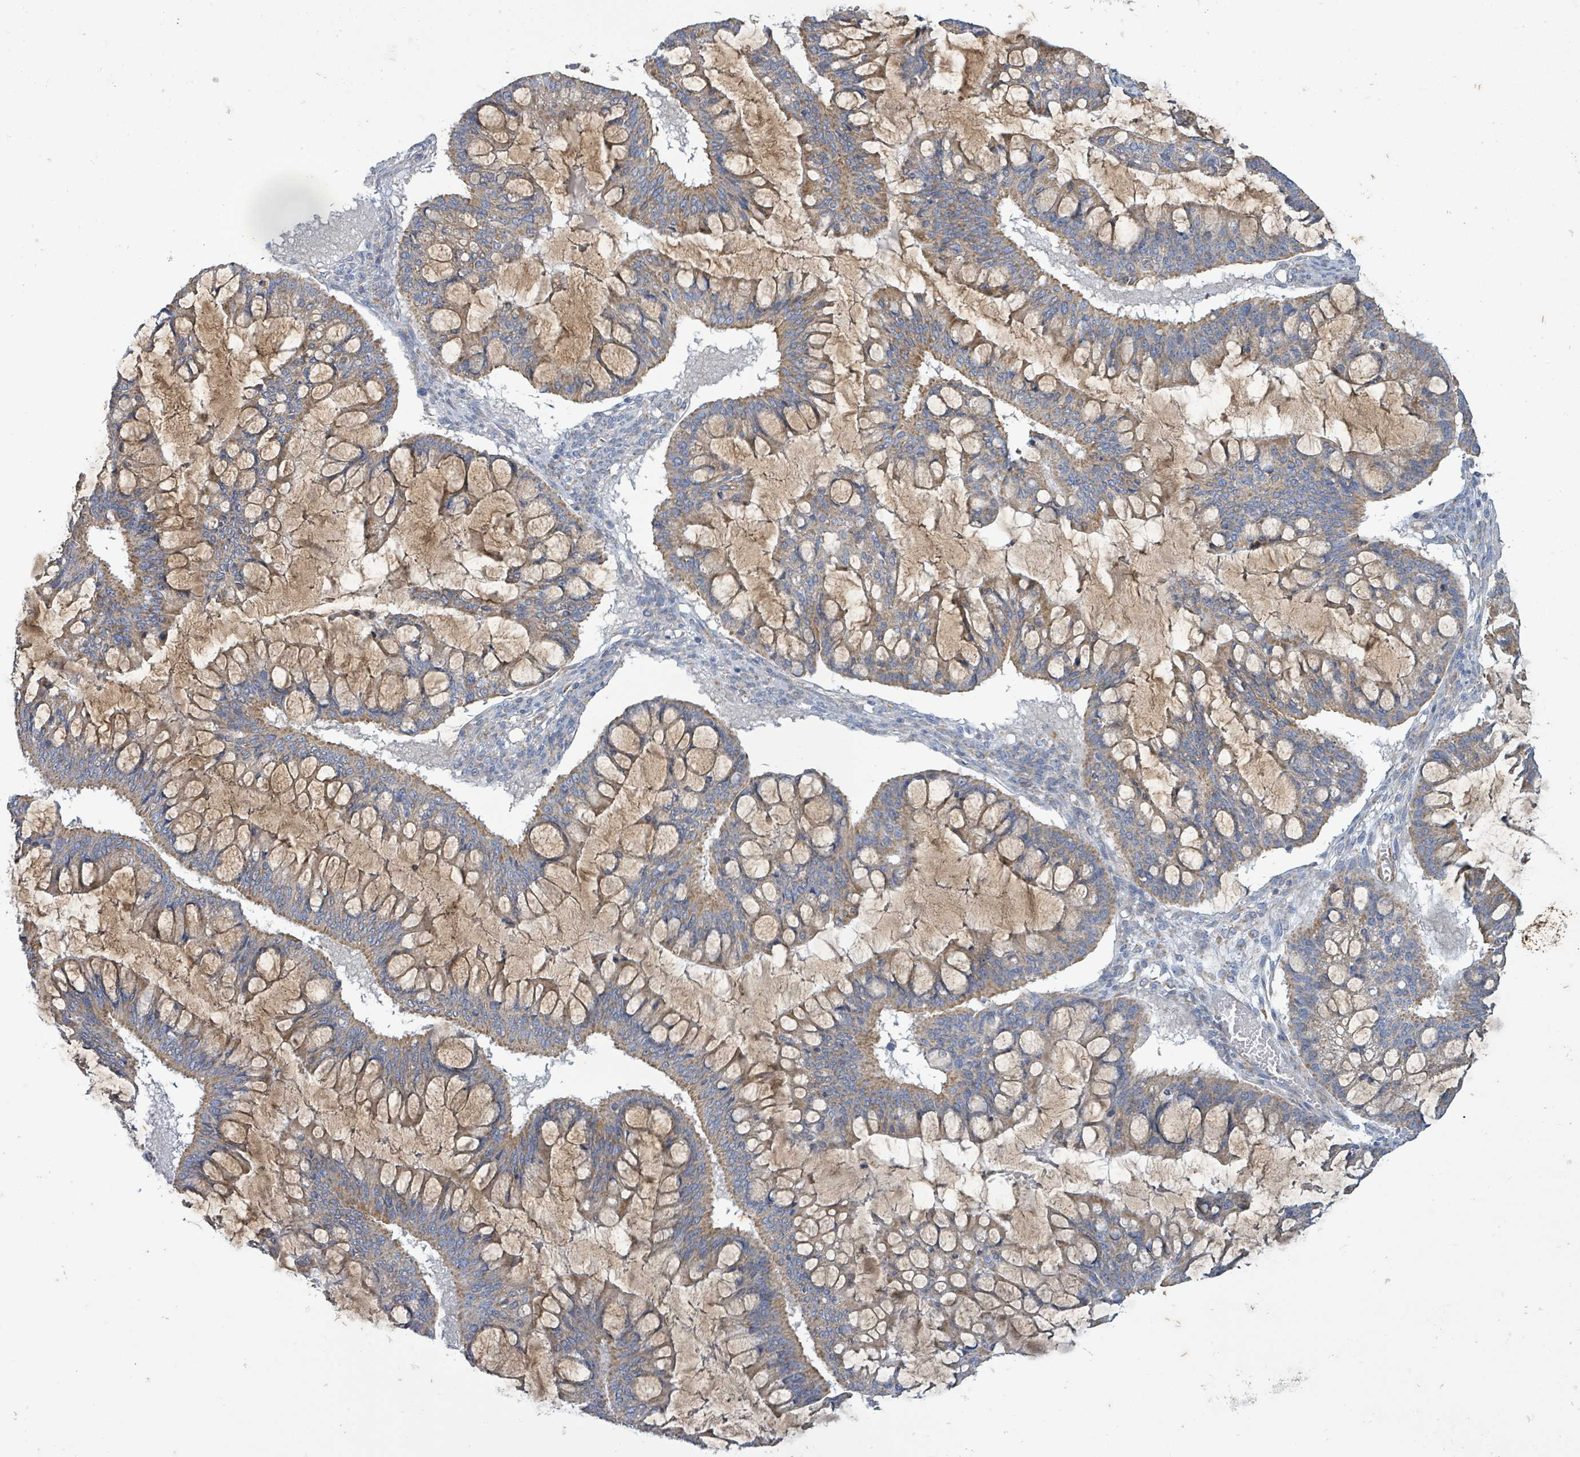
{"staining": {"intensity": "moderate", "quantity": ">75%", "location": "cytoplasmic/membranous"}, "tissue": "ovarian cancer", "cell_type": "Tumor cells", "image_type": "cancer", "snomed": [{"axis": "morphology", "description": "Cystadenocarcinoma, mucinous, NOS"}, {"axis": "topography", "description": "Ovary"}], "caption": "Immunohistochemistry (IHC) staining of mucinous cystadenocarcinoma (ovarian), which demonstrates medium levels of moderate cytoplasmic/membranous positivity in approximately >75% of tumor cells indicating moderate cytoplasmic/membranous protein expression. The staining was performed using DAB (3,3'-diaminobenzidine) (brown) for protein detection and nuclei were counterstained in hematoxylin (blue).", "gene": "ALG12", "patient": {"sex": "female", "age": 73}}